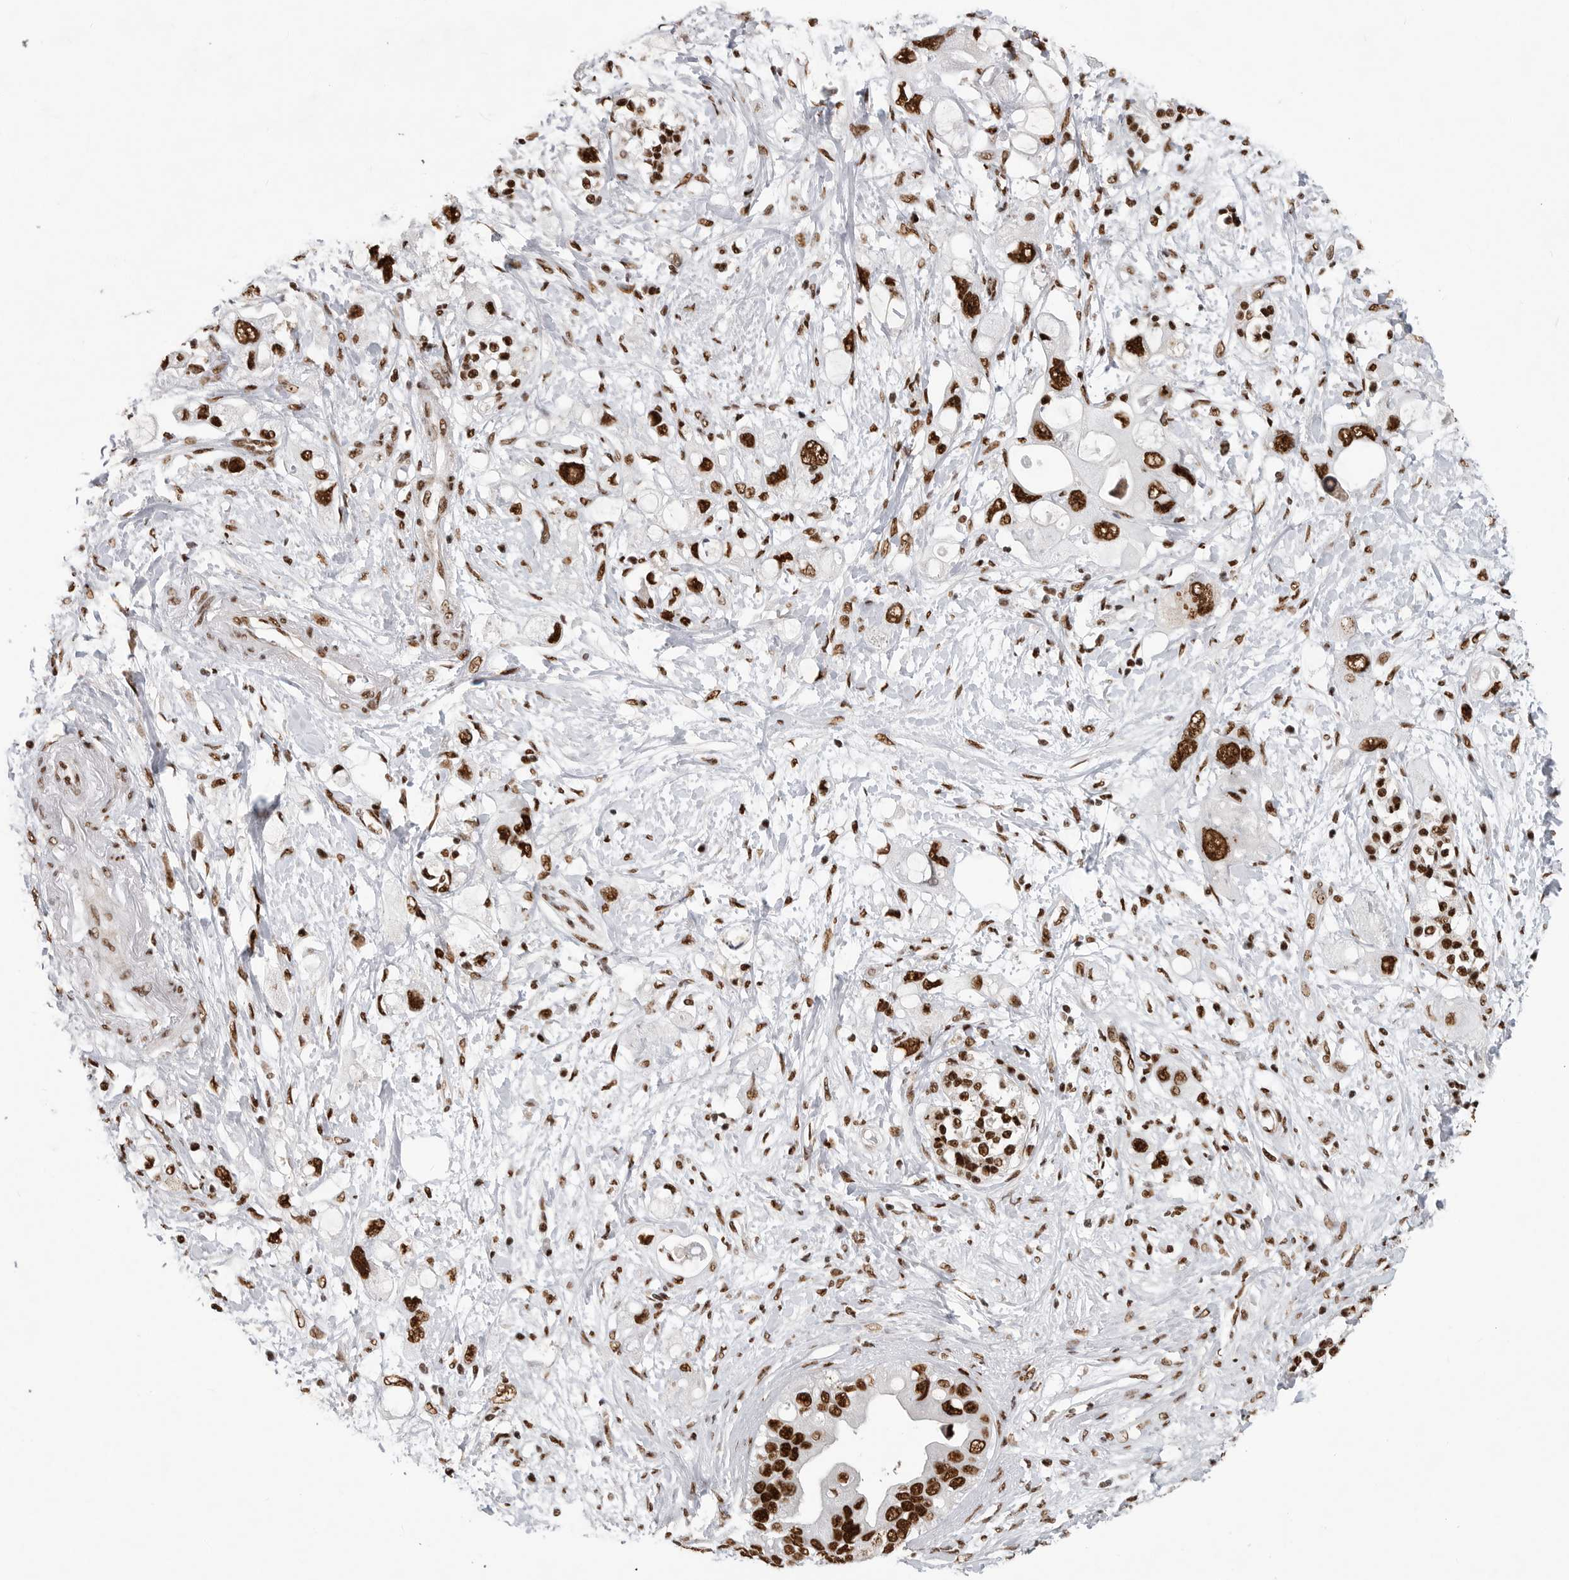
{"staining": {"intensity": "strong", "quantity": ">75%", "location": "nuclear"}, "tissue": "pancreatic cancer", "cell_type": "Tumor cells", "image_type": "cancer", "snomed": [{"axis": "morphology", "description": "Adenocarcinoma, NOS"}, {"axis": "topography", "description": "Pancreas"}], "caption": "There is high levels of strong nuclear positivity in tumor cells of pancreatic cancer, as demonstrated by immunohistochemical staining (brown color).", "gene": "BCLAF1", "patient": {"sex": "female", "age": 56}}